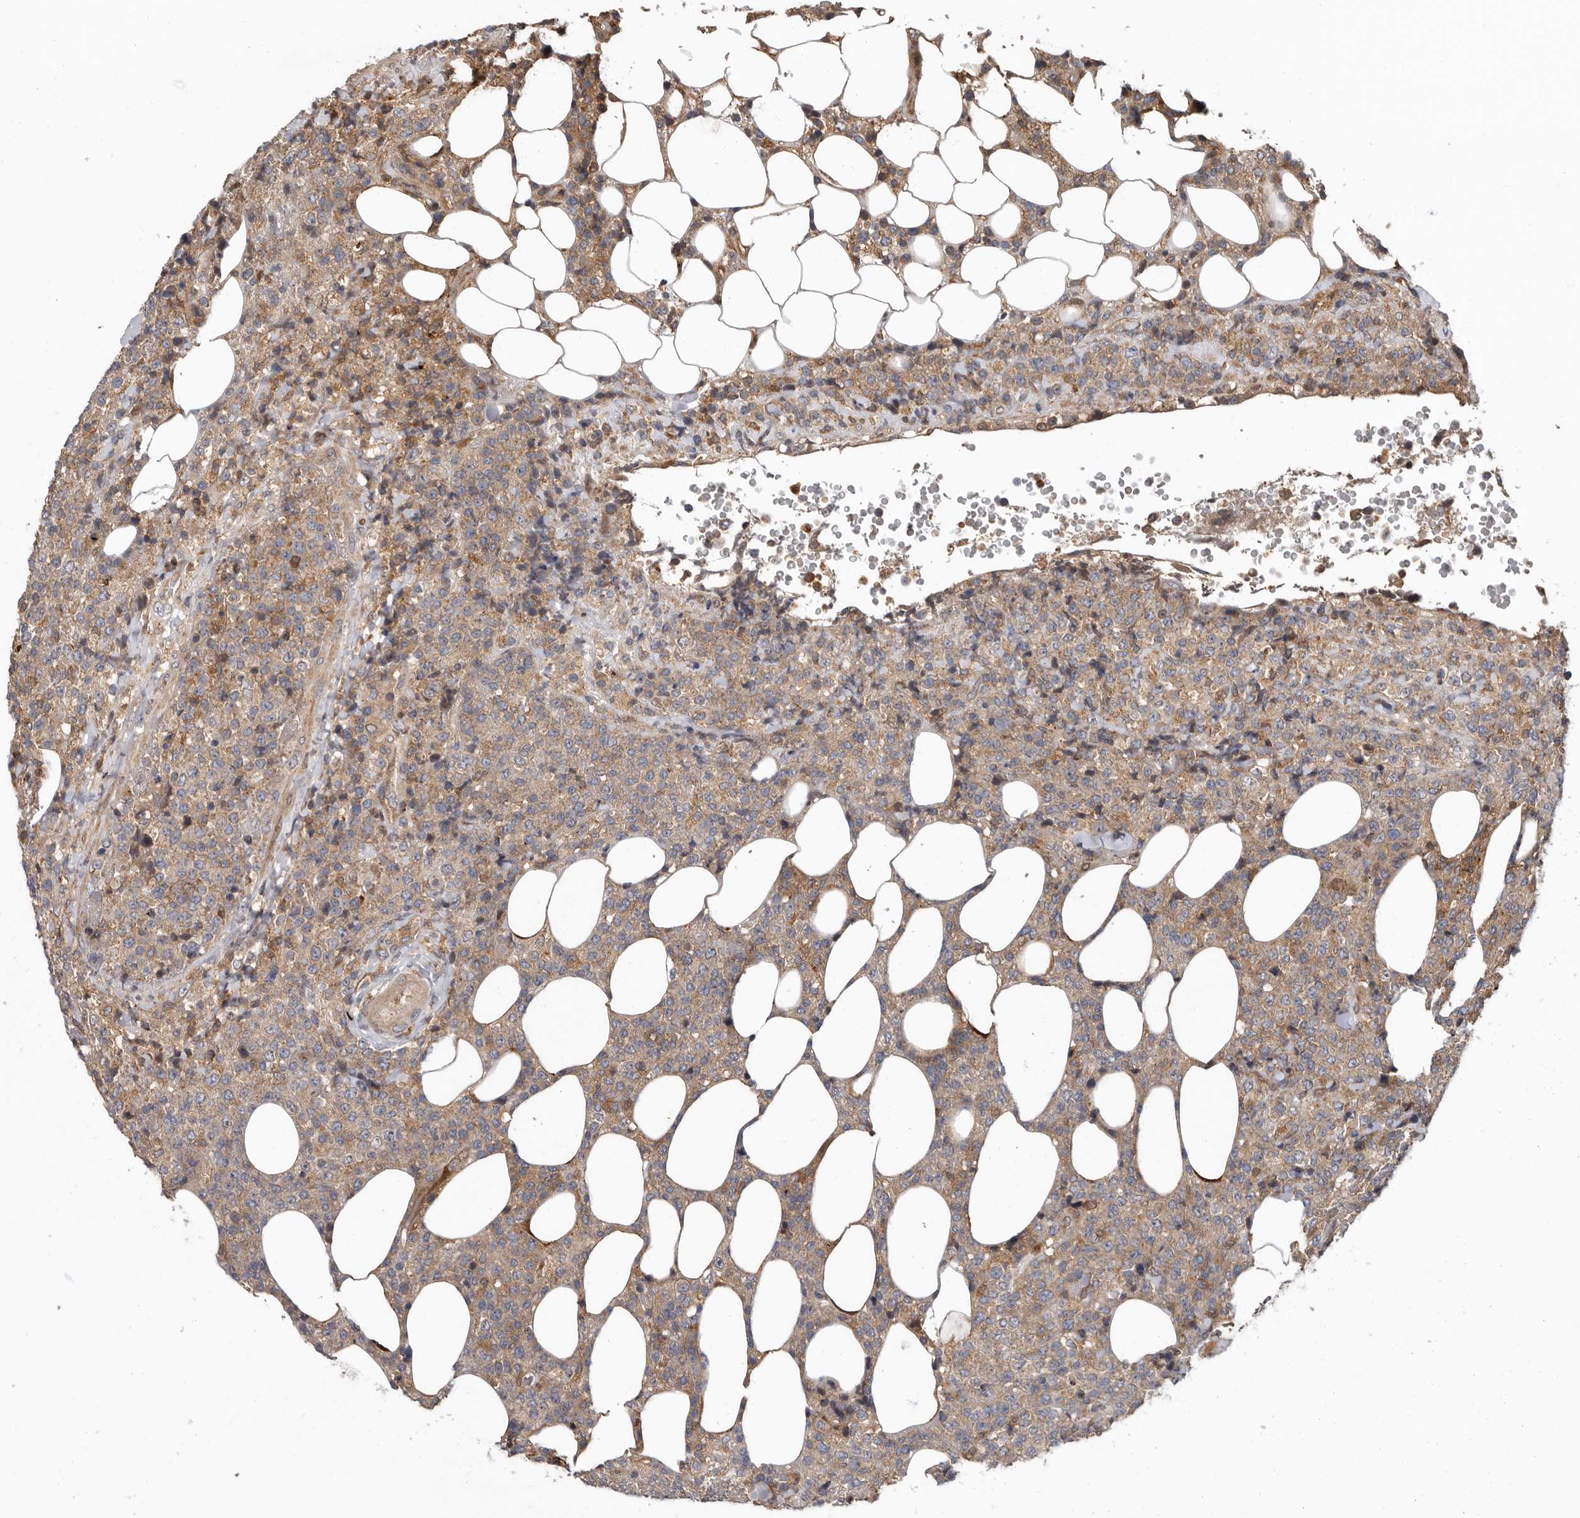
{"staining": {"intensity": "moderate", "quantity": ">75%", "location": "cytoplasmic/membranous"}, "tissue": "lymphoma", "cell_type": "Tumor cells", "image_type": "cancer", "snomed": [{"axis": "morphology", "description": "Malignant lymphoma, non-Hodgkin's type, High grade"}, {"axis": "topography", "description": "Lymph node"}], "caption": "This histopathology image demonstrates immunohistochemistry (IHC) staining of lymphoma, with medium moderate cytoplasmic/membranous positivity in about >75% of tumor cells.", "gene": "FGFR4", "patient": {"sex": "male", "age": 13}}